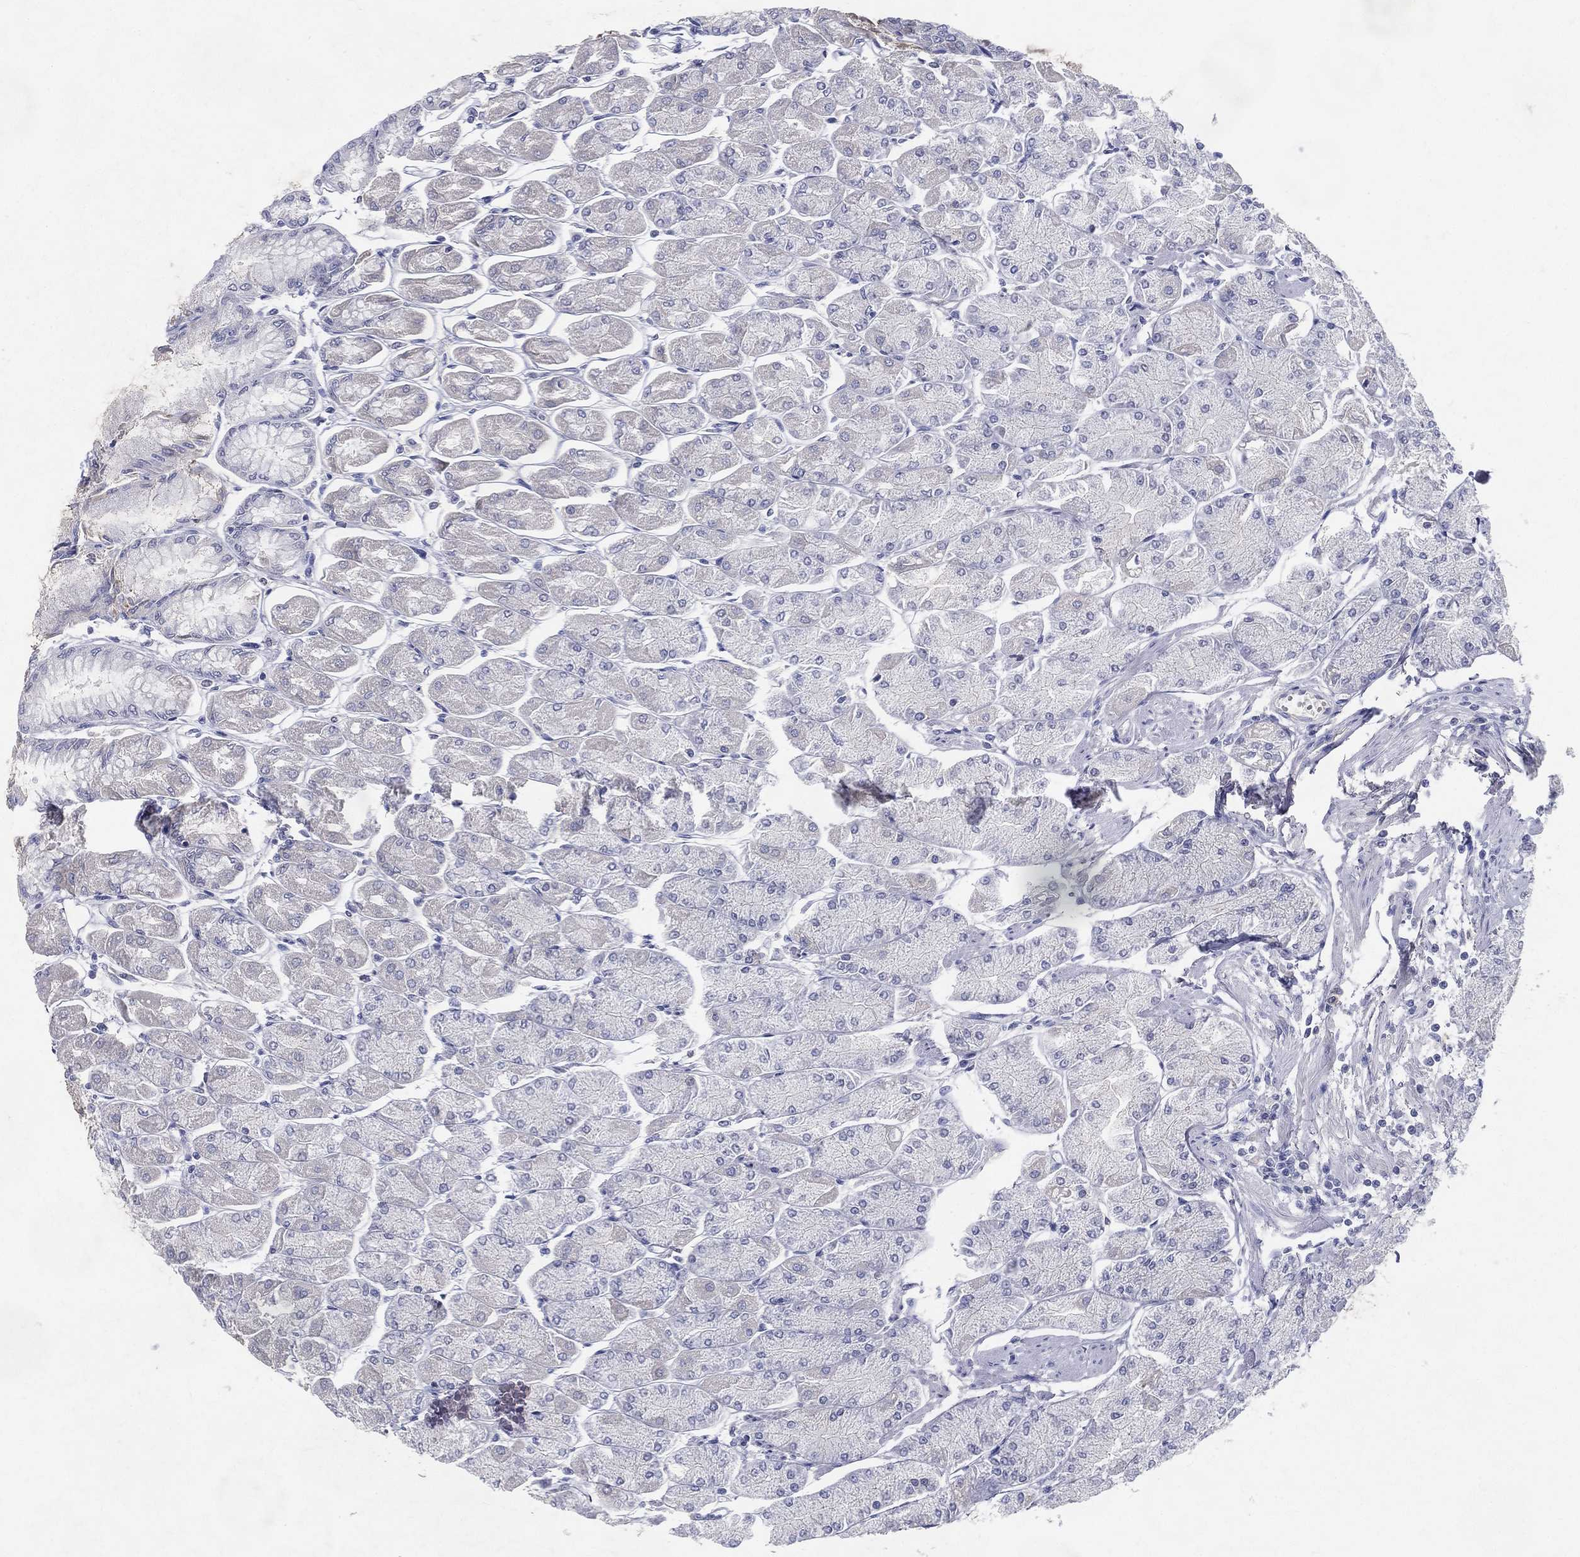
{"staining": {"intensity": "negative", "quantity": "none", "location": "none"}, "tissue": "stomach", "cell_type": "Glandular cells", "image_type": "normal", "snomed": [{"axis": "morphology", "description": "Normal tissue, NOS"}, {"axis": "topography", "description": "Stomach, upper"}], "caption": "High magnification brightfield microscopy of unremarkable stomach stained with DAB (brown) and counterstained with hematoxylin (blue): glandular cells show no significant positivity. (IHC, brightfield microscopy, high magnification).", "gene": "RGS13", "patient": {"sex": "male", "age": 60}}